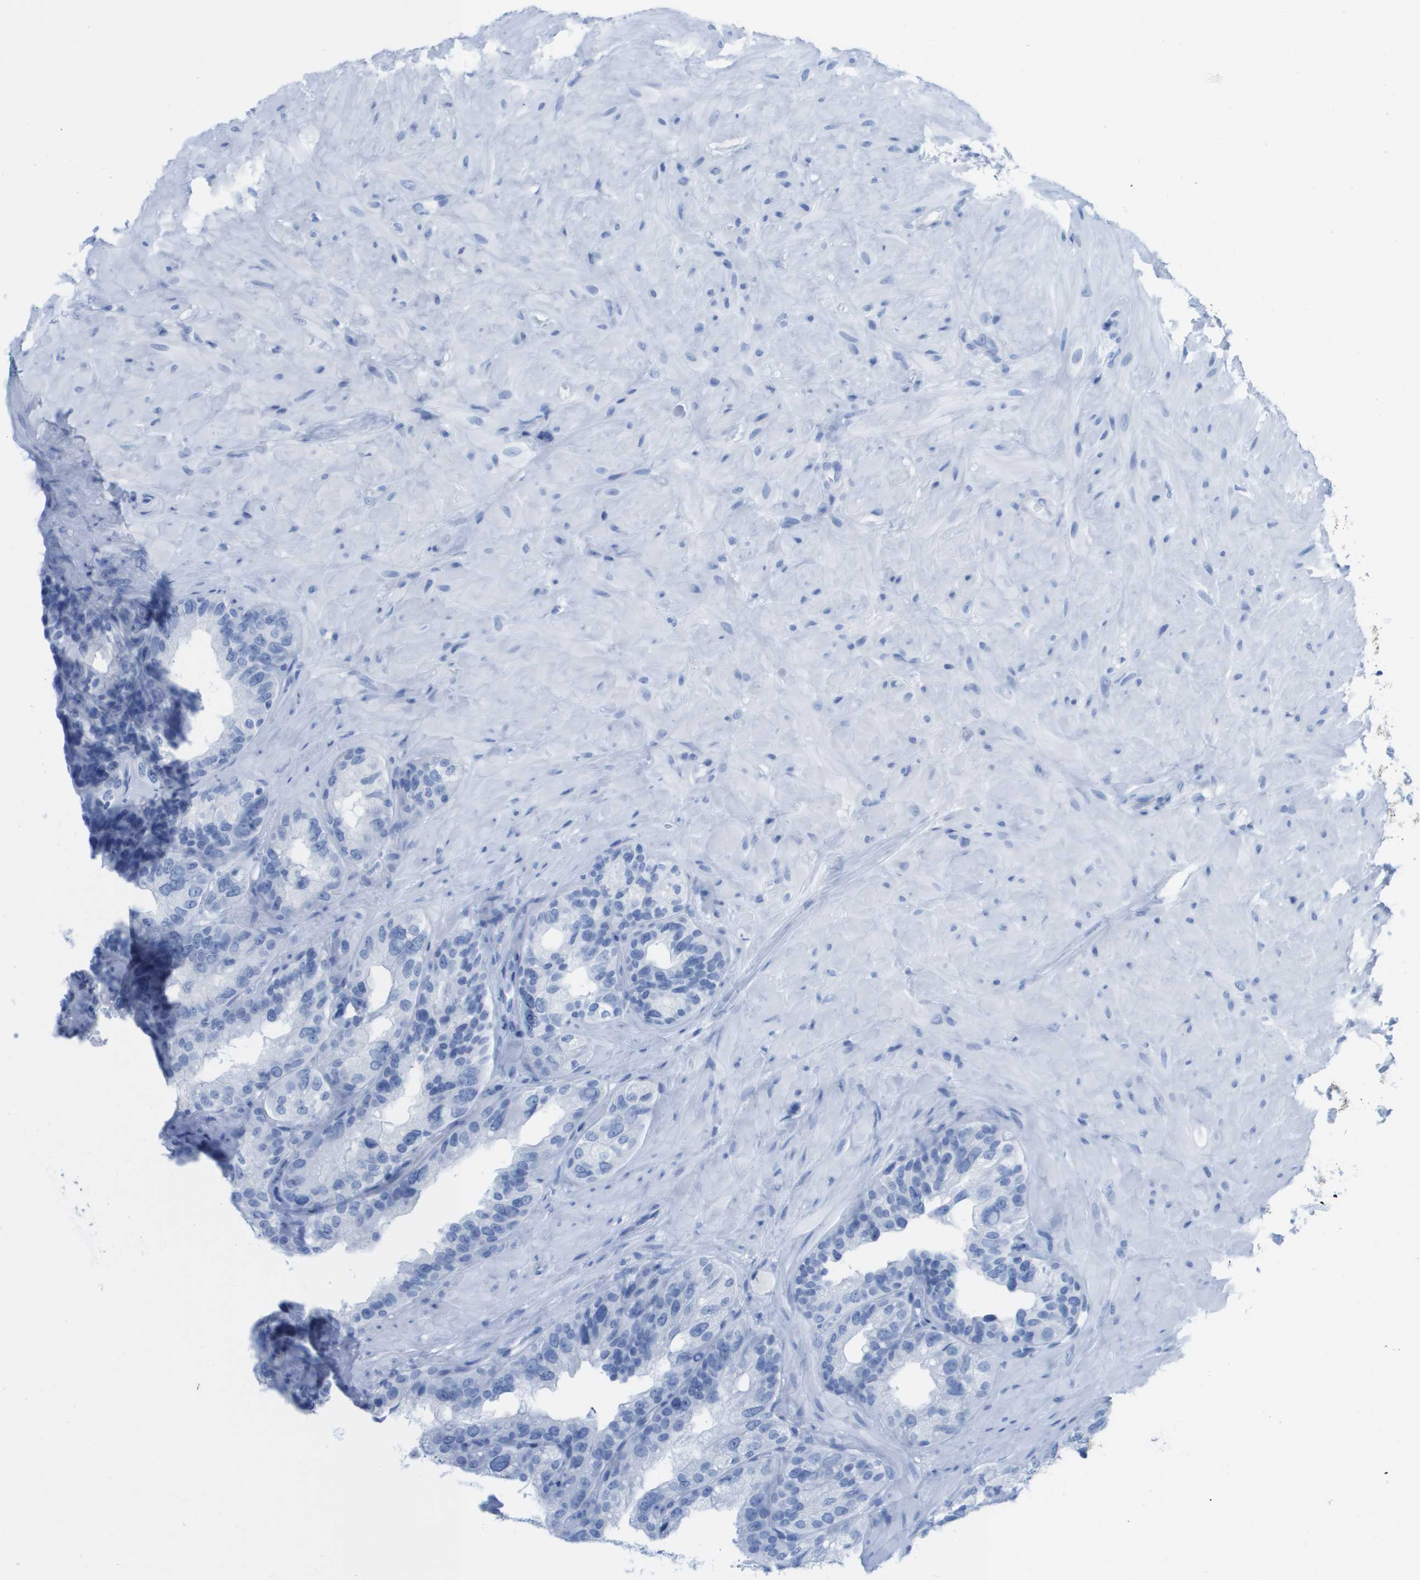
{"staining": {"intensity": "negative", "quantity": "none", "location": "none"}, "tissue": "seminal vesicle", "cell_type": "Glandular cells", "image_type": "normal", "snomed": [{"axis": "morphology", "description": "Normal tissue, NOS"}, {"axis": "topography", "description": "Seminal veicle"}], "caption": "This histopathology image is of unremarkable seminal vesicle stained with immunohistochemistry to label a protein in brown with the nuclei are counter-stained blue. There is no expression in glandular cells.", "gene": "KCNA3", "patient": {"sex": "male", "age": 68}}